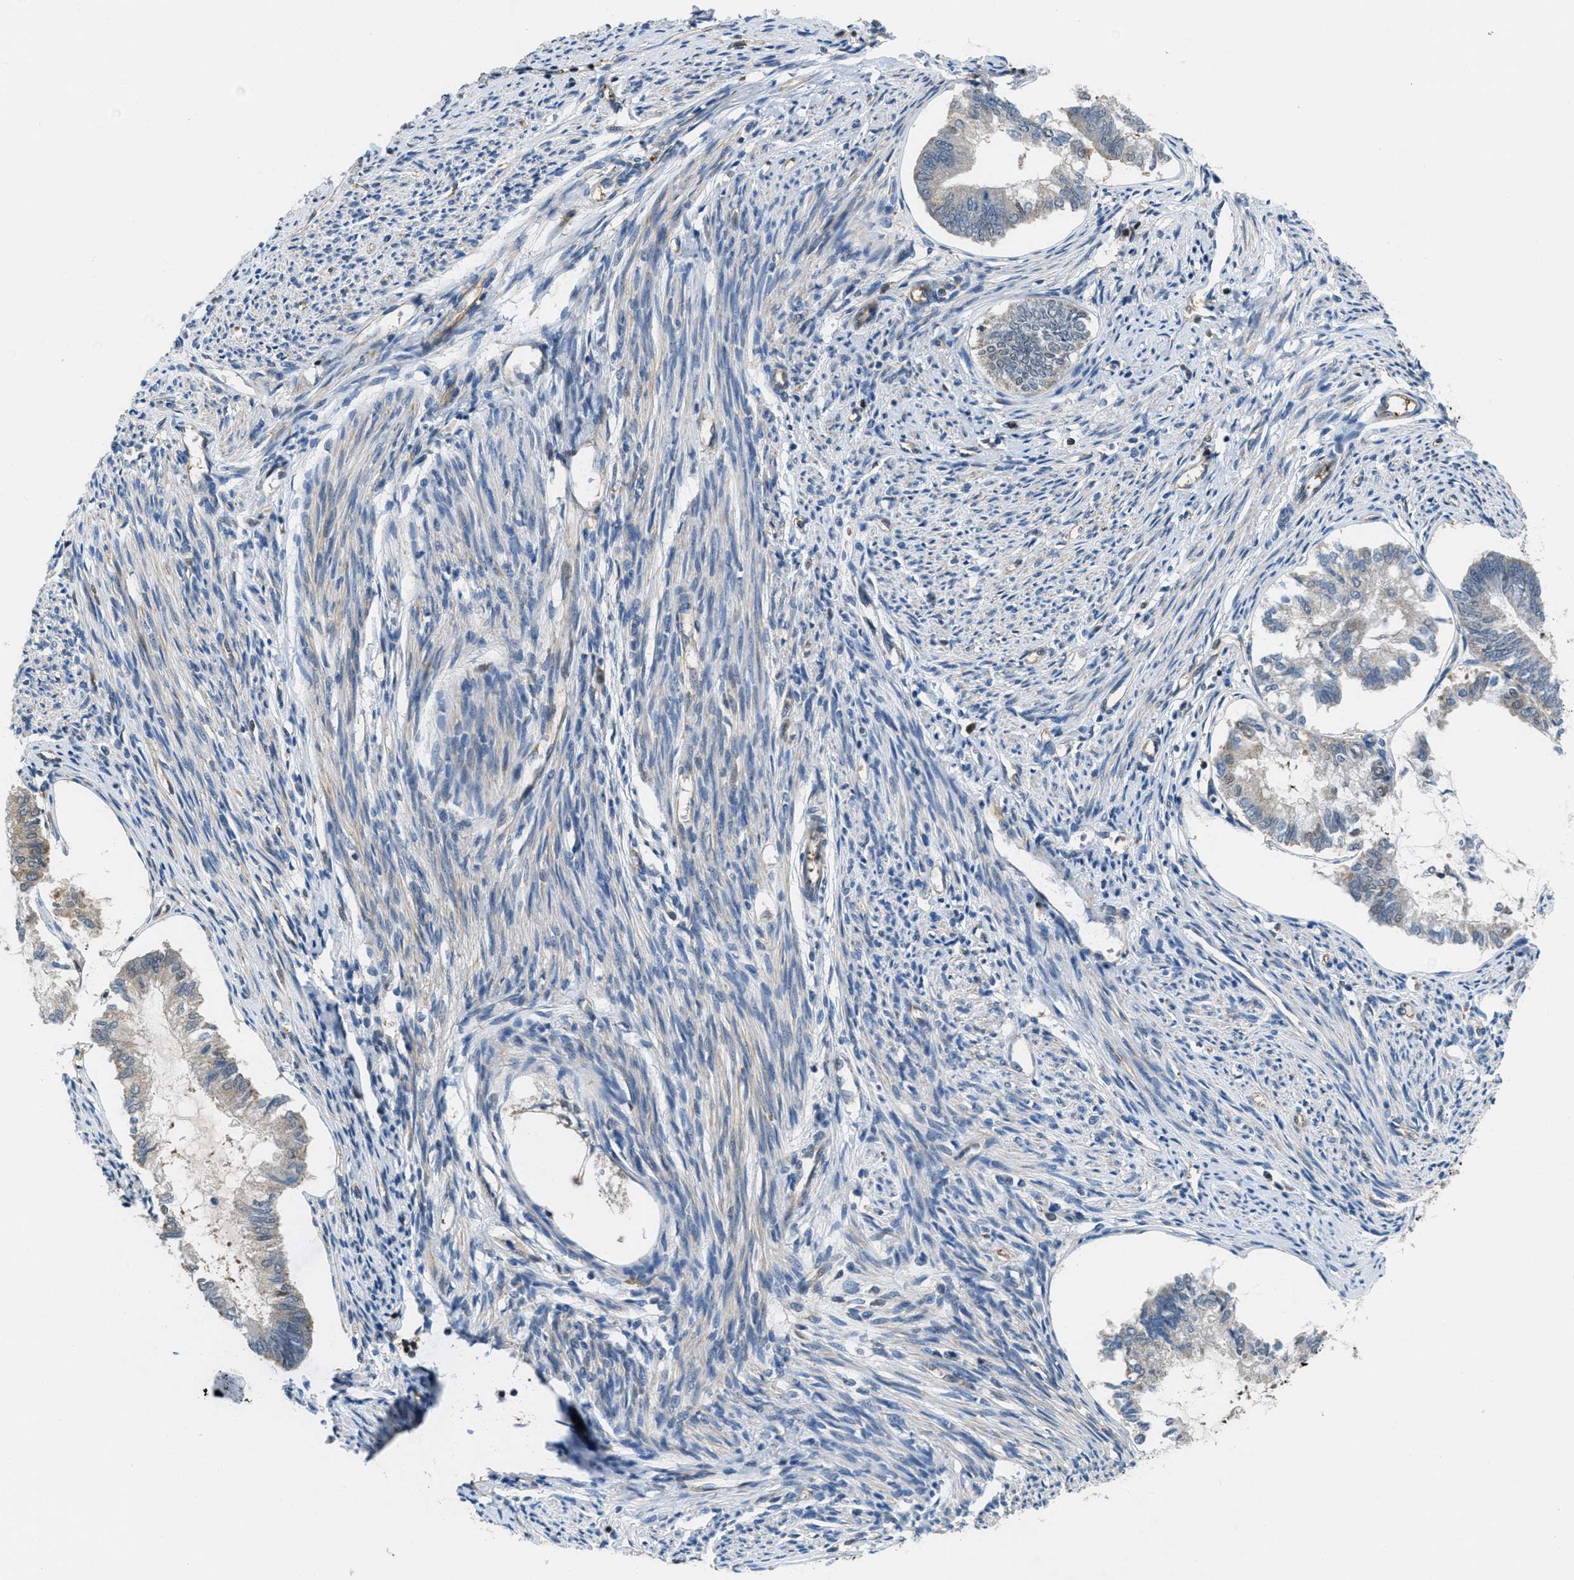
{"staining": {"intensity": "weak", "quantity": "<25%", "location": "cytoplasmic/membranous"}, "tissue": "endometrial cancer", "cell_type": "Tumor cells", "image_type": "cancer", "snomed": [{"axis": "morphology", "description": "Adenocarcinoma, NOS"}, {"axis": "topography", "description": "Endometrium"}], "caption": "Immunohistochemical staining of human endometrial adenocarcinoma reveals no significant expression in tumor cells.", "gene": "PIP5K1C", "patient": {"sex": "female", "age": 86}}